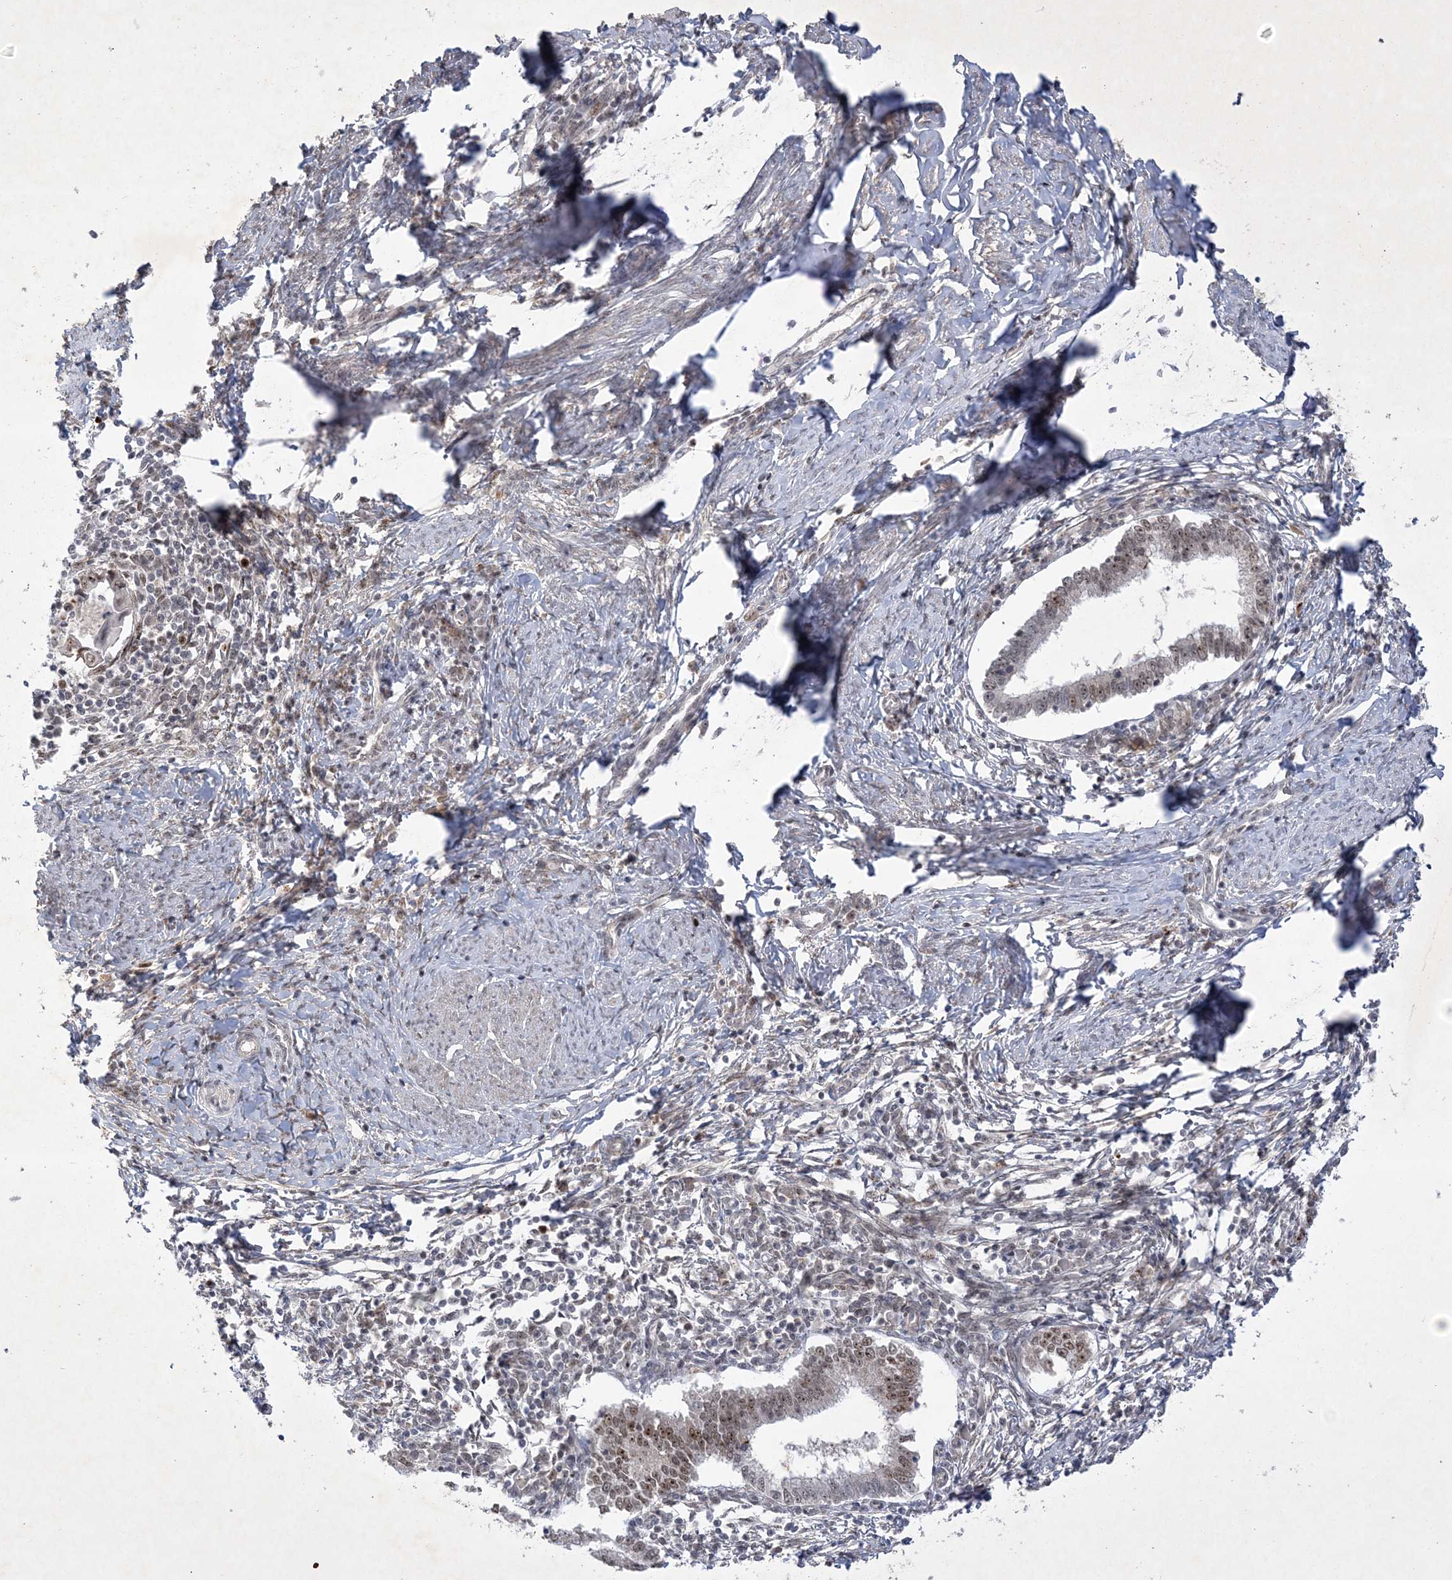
{"staining": {"intensity": "moderate", "quantity": ">75%", "location": "nuclear"}, "tissue": "cervical cancer", "cell_type": "Tumor cells", "image_type": "cancer", "snomed": [{"axis": "morphology", "description": "Adenocarcinoma, NOS"}, {"axis": "topography", "description": "Cervix"}], "caption": "Immunohistochemical staining of human adenocarcinoma (cervical) demonstrates moderate nuclear protein staining in approximately >75% of tumor cells. Using DAB (3,3'-diaminobenzidine) (brown) and hematoxylin (blue) stains, captured at high magnification using brightfield microscopy.", "gene": "NPM3", "patient": {"sex": "female", "age": 36}}